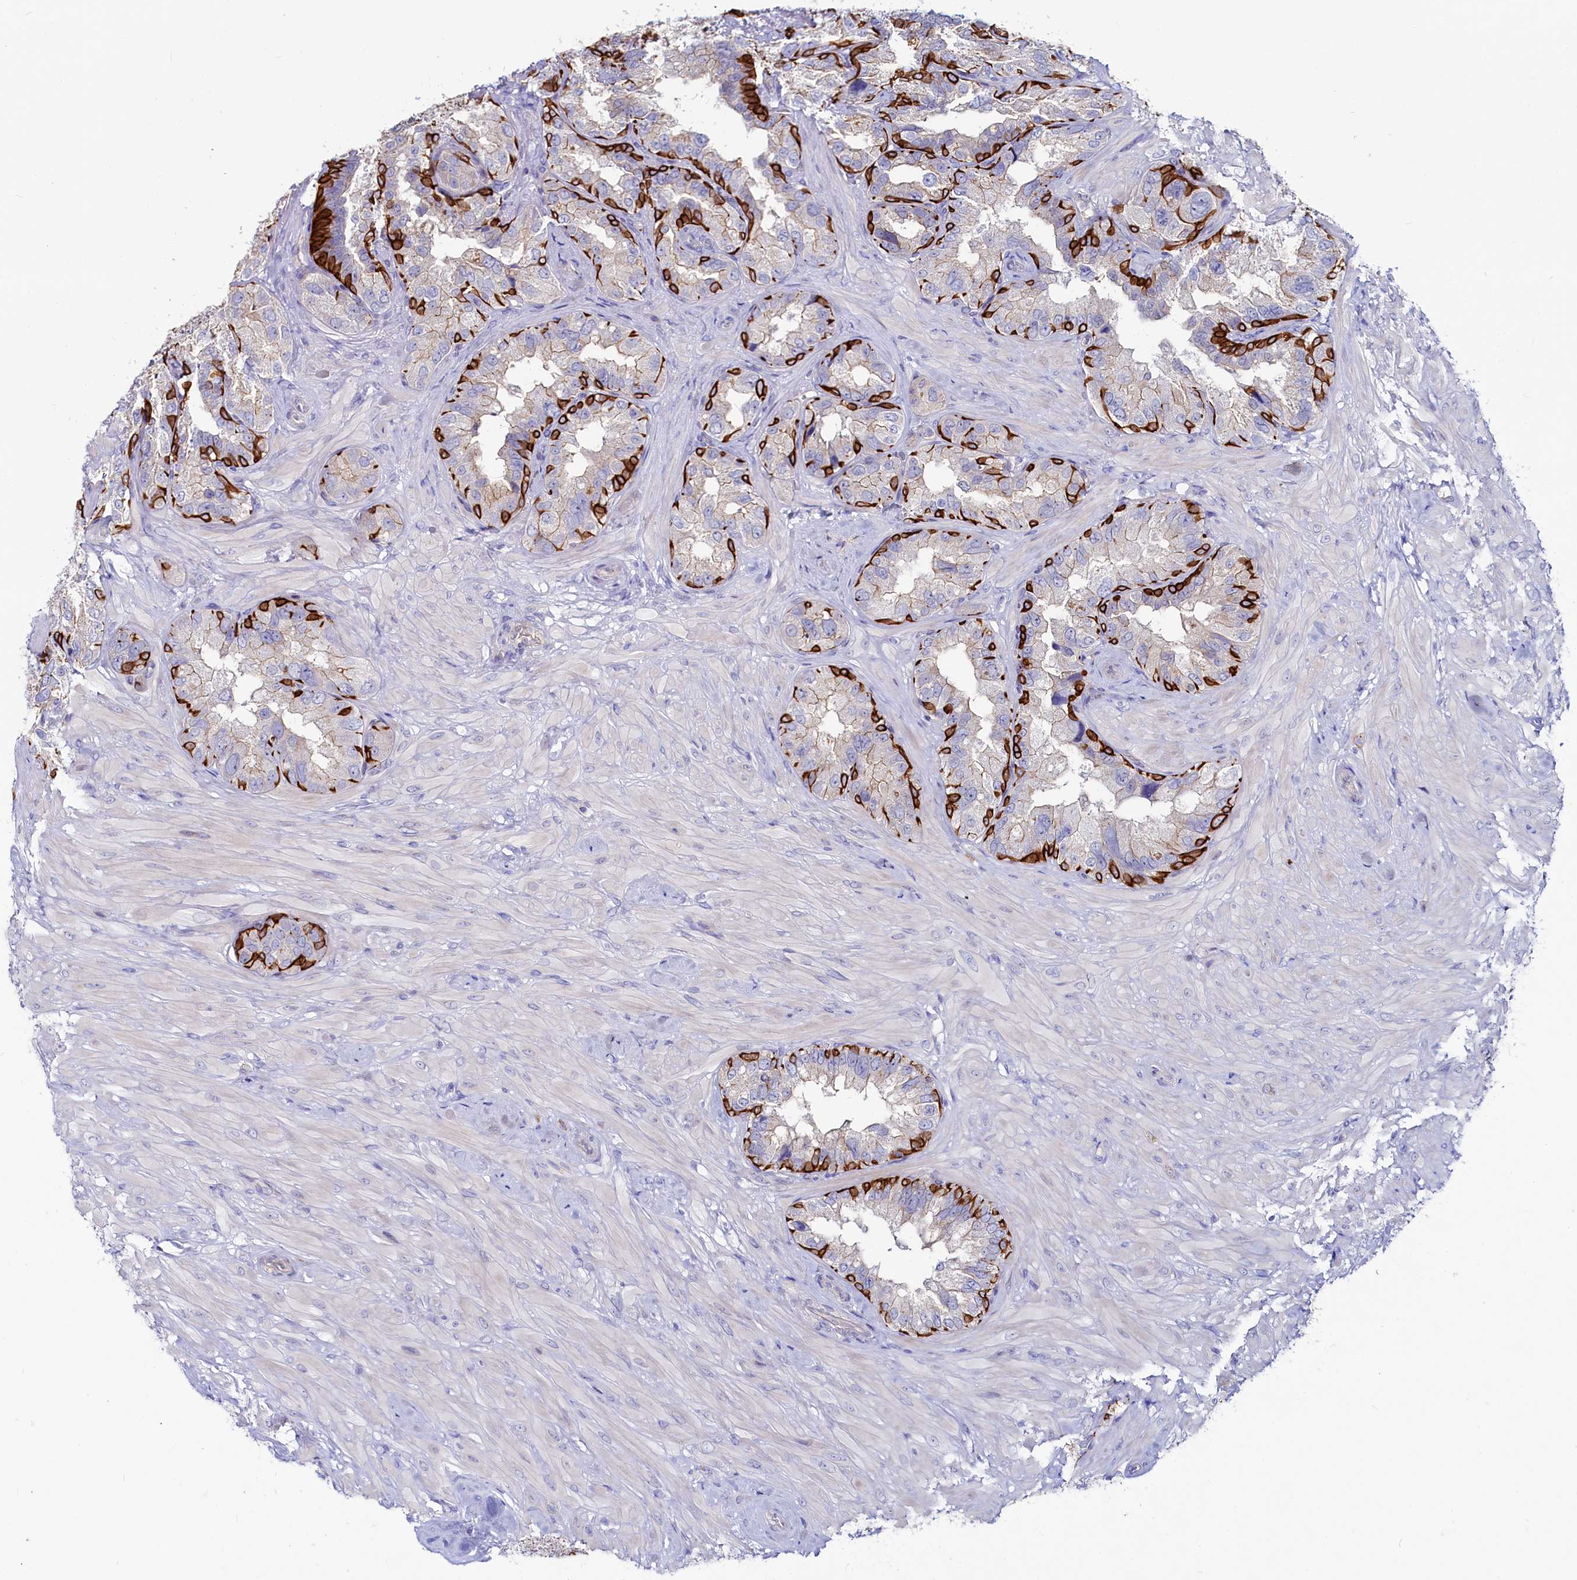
{"staining": {"intensity": "strong", "quantity": "25%-75%", "location": "cytoplasmic/membranous"}, "tissue": "seminal vesicle", "cell_type": "Glandular cells", "image_type": "normal", "snomed": [{"axis": "morphology", "description": "Normal tissue, NOS"}, {"axis": "topography", "description": "Seminal veicle"}, {"axis": "topography", "description": "Peripheral nerve tissue"}], "caption": "Brown immunohistochemical staining in benign human seminal vesicle exhibits strong cytoplasmic/membranous expression in about 25%-75% of glandular cells. (IHC, brightfield microscopy, high magnification).", "gene": "ASTE1", "patient": {"sex": "male", "age": 67}}